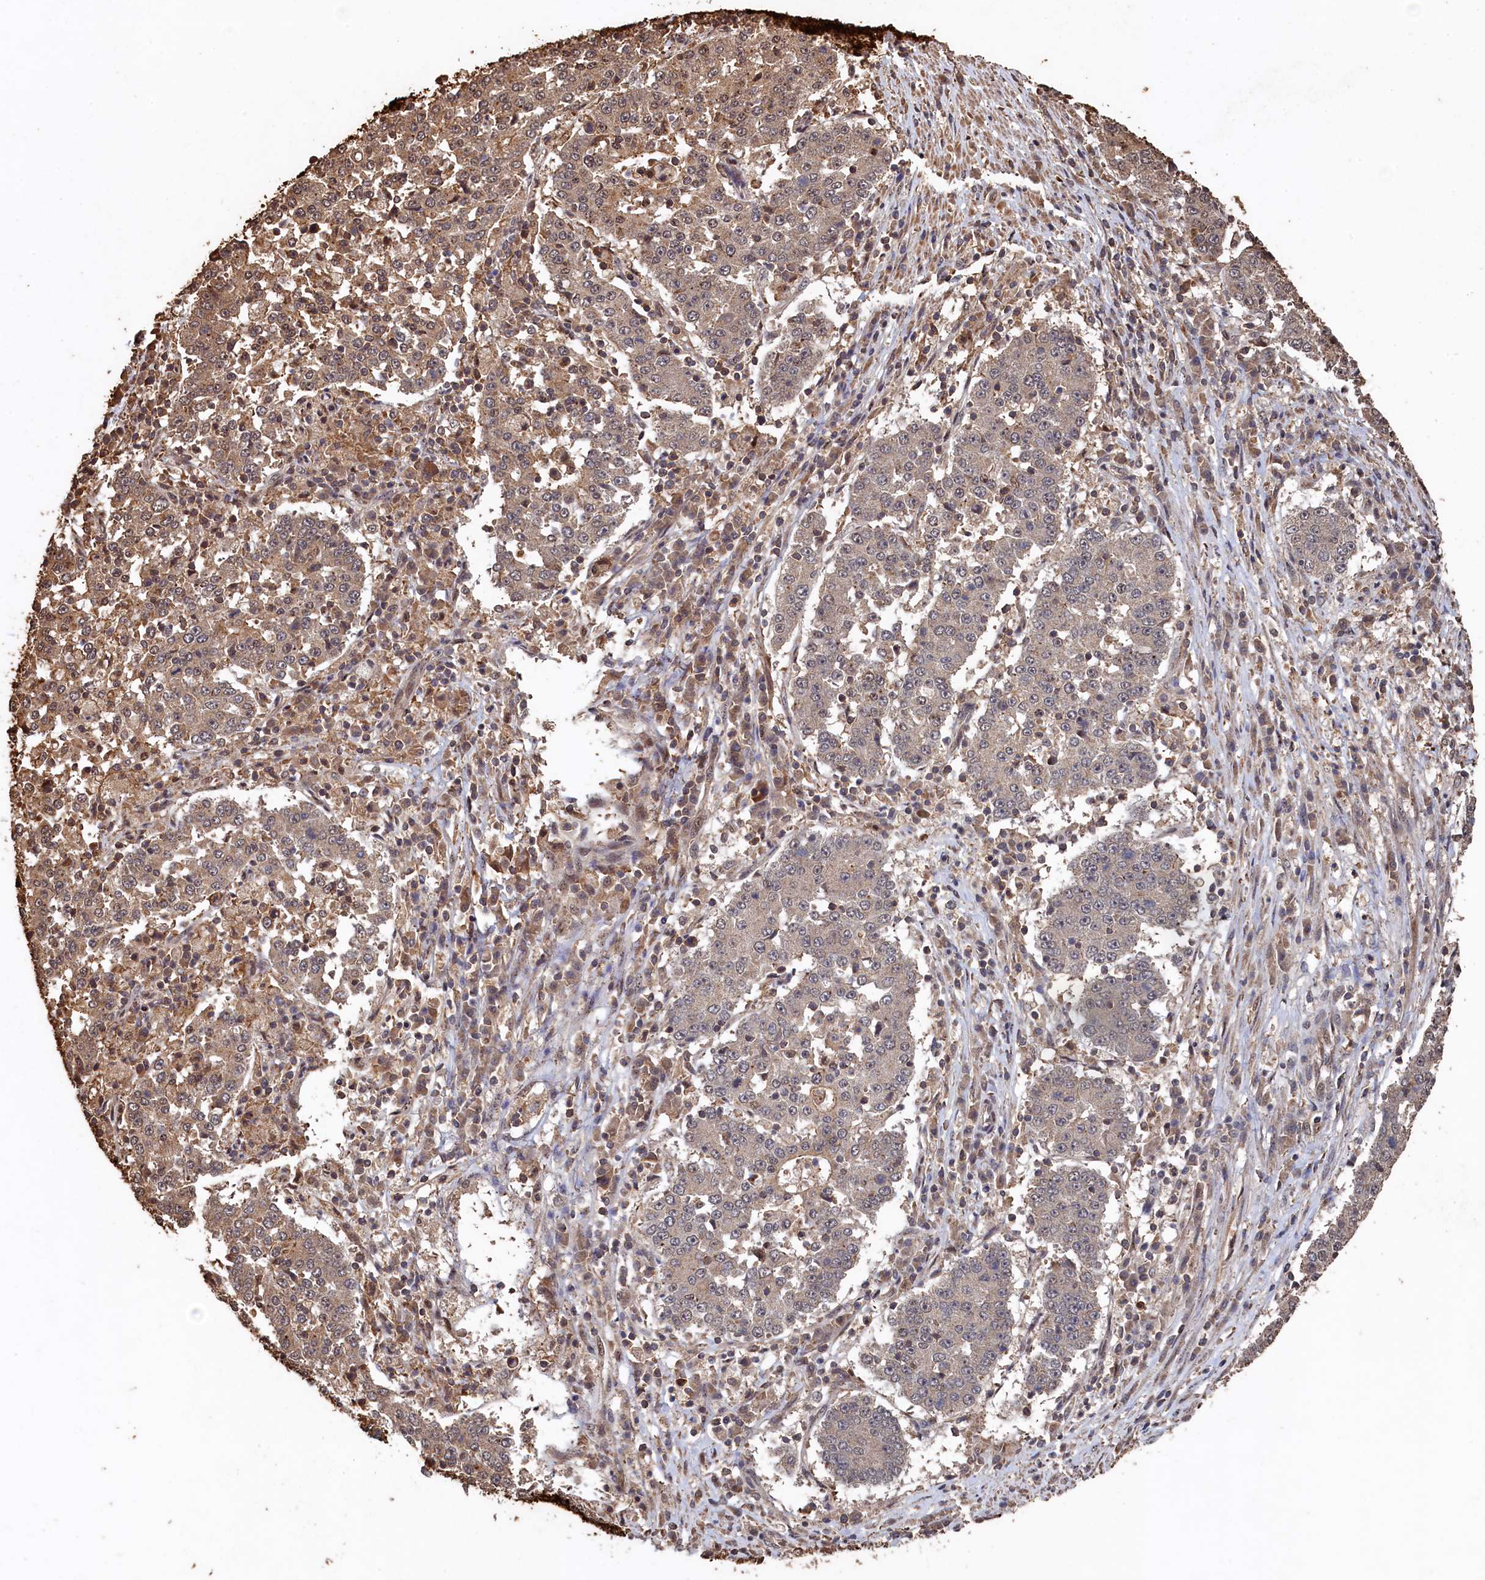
{"staining": {"intensity": "weak", "quantity": "25%-75%", "location": "cytoplasmic/membranous"}, "tissue": "stomach cancer", "cell_type": "Tumor cells", "image_type": "cancer", "snomed": [{"axis": "morphology", "description": "Adenocarcinoma, NOS"}, {"axis": "topography", "description": "Stomach"}], "caption": "Protein staining shows weak cytoplasmic/membranous expression in about 25%-75% of tumor cells in stomach adenocarcinoma. The protein is shown in brown color, while the nuclei are stained blue.", "gene": "PIGN", "patient": {"sex": "male", "age": 59}}